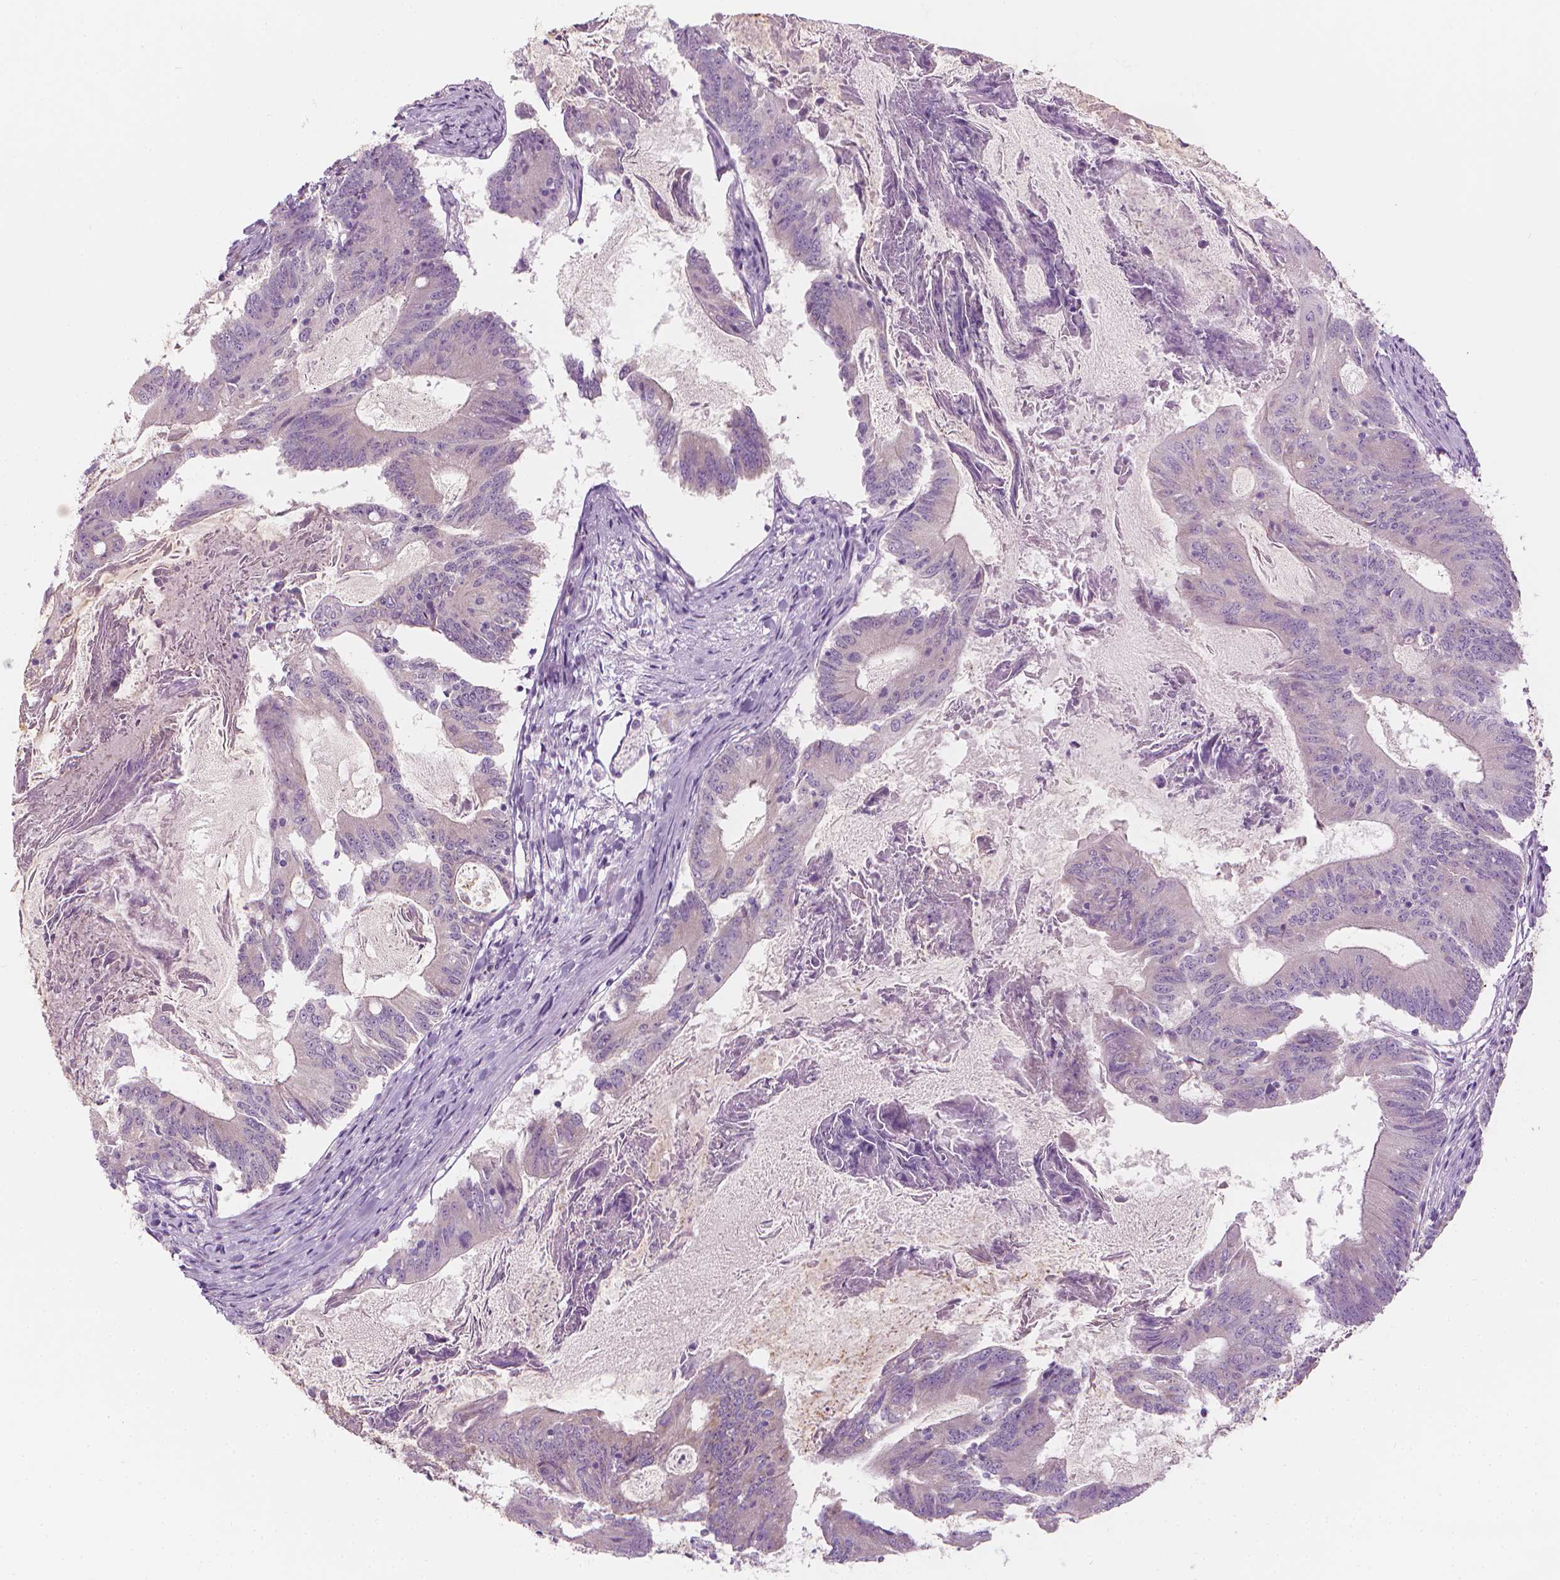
{"staining": {"intensity": "moderate", "quantity": "25%-75%", "location": "cytoplasmic/membranous"}, "tissue": "colorectal cancer", "cell_type": "Tumor cells", "image_type": "cancer", "snomed": [{"axis": "morphology", "description": "Adenocarcinoma, NOS"}, {"axis": "topography", "description": "Colon"}], "caption": "High-magnification brightfield microscopy of colorectal adenocarcinoma stained with DAB (3,3'-diaminobenzidine) (brown) and counterstained with hematoxylin (blue). tumor cells exhibit moderate cytoplasmic/membranous positivity is appreciated in about25%-75% of cells. Immunohistochemistry (ihc) stains the protein of interest in brown and the nuclei are stained blue.", "gene": "SHMT1", "patient": {"sex": "female", "age": 70}}